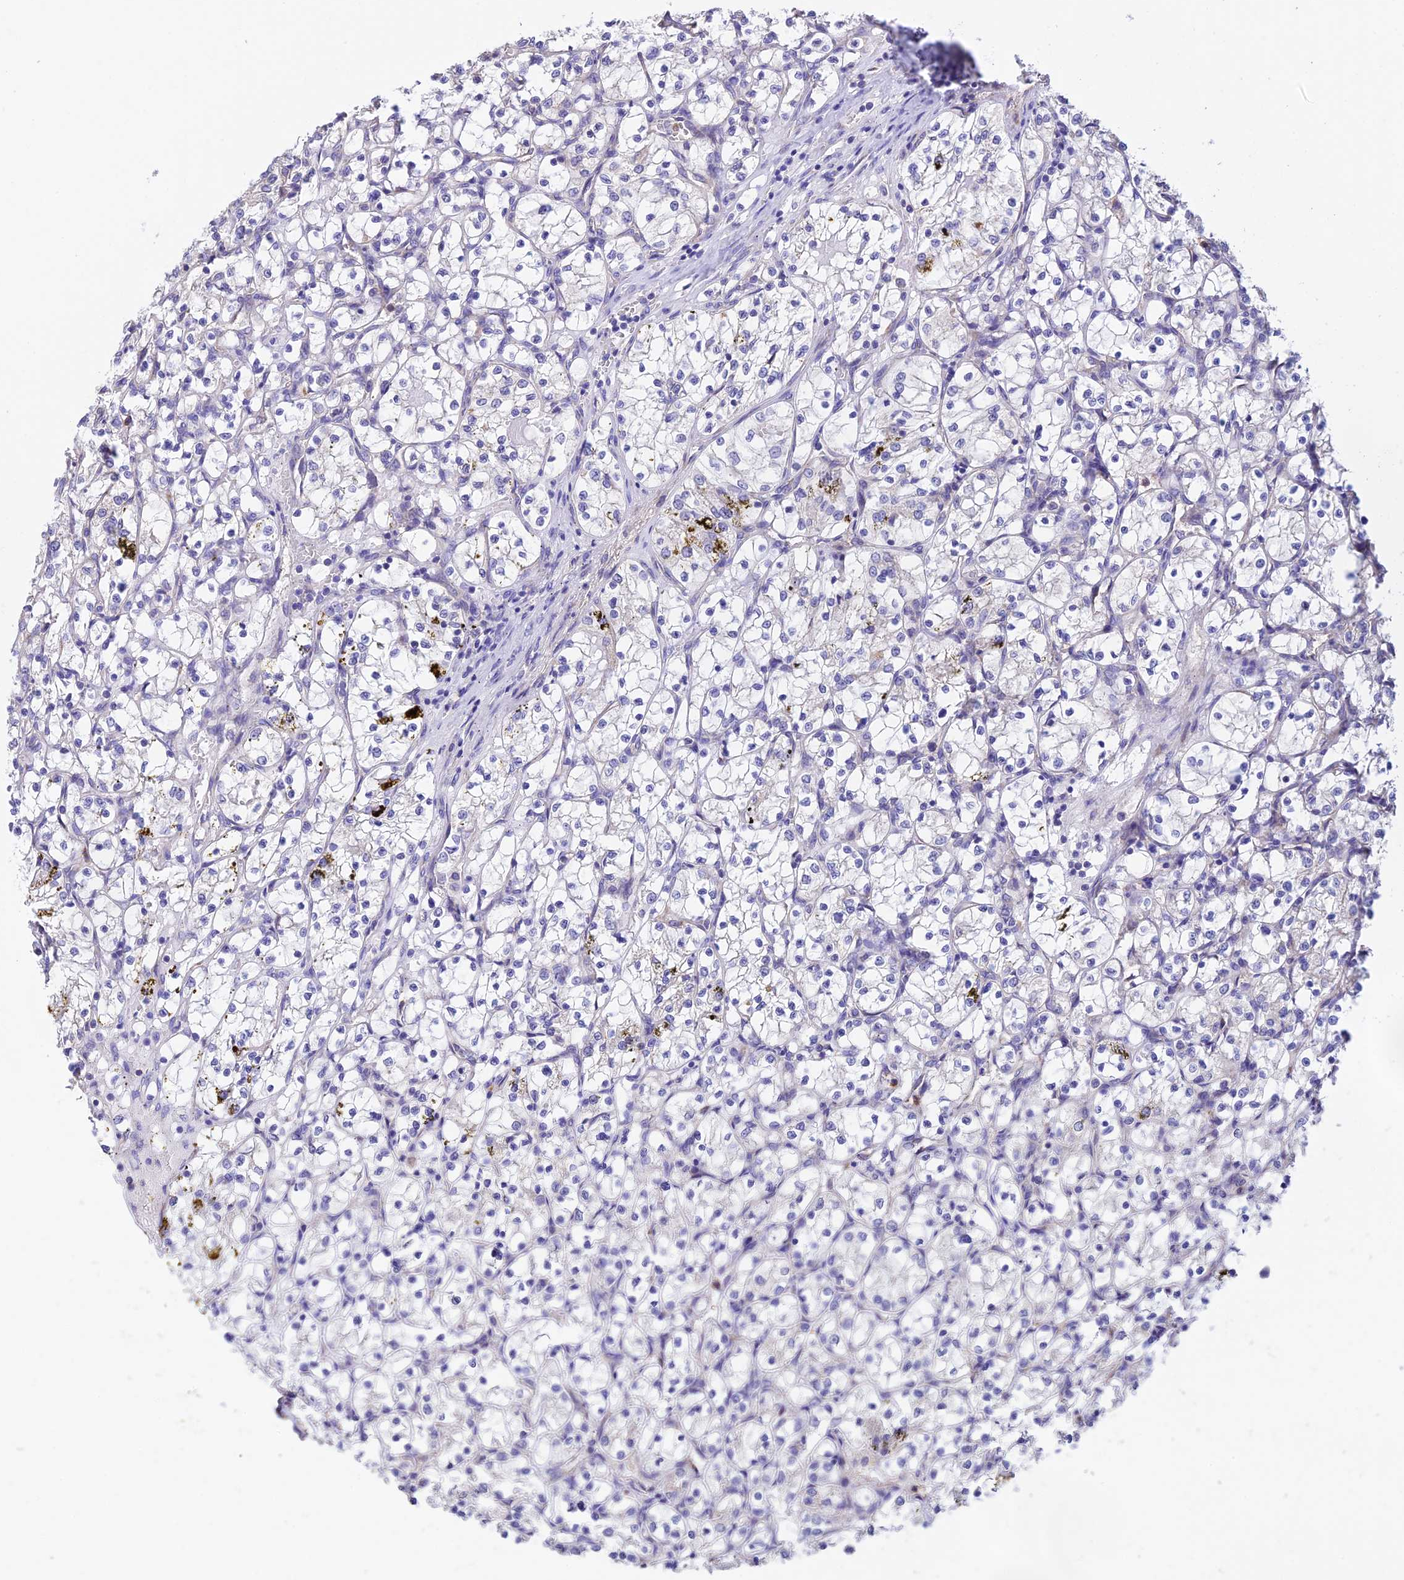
{"staining": {"intensity": "negative", "quantity": "none", "location": "none"}, "tissue": "renal cancer", "cell_type": "Tumor cells", "image_type": "cancer", "snomed": [{"axis": "morphology", "description": "Adenocarcinoma, NOS"}, {"axis": "topography", "description": "Kidney"}], "caption": "There is no significant staining in tumor cells of renal cancer.", "gene": "EMC3", "patient": {"sex": "female", "age": 69}}